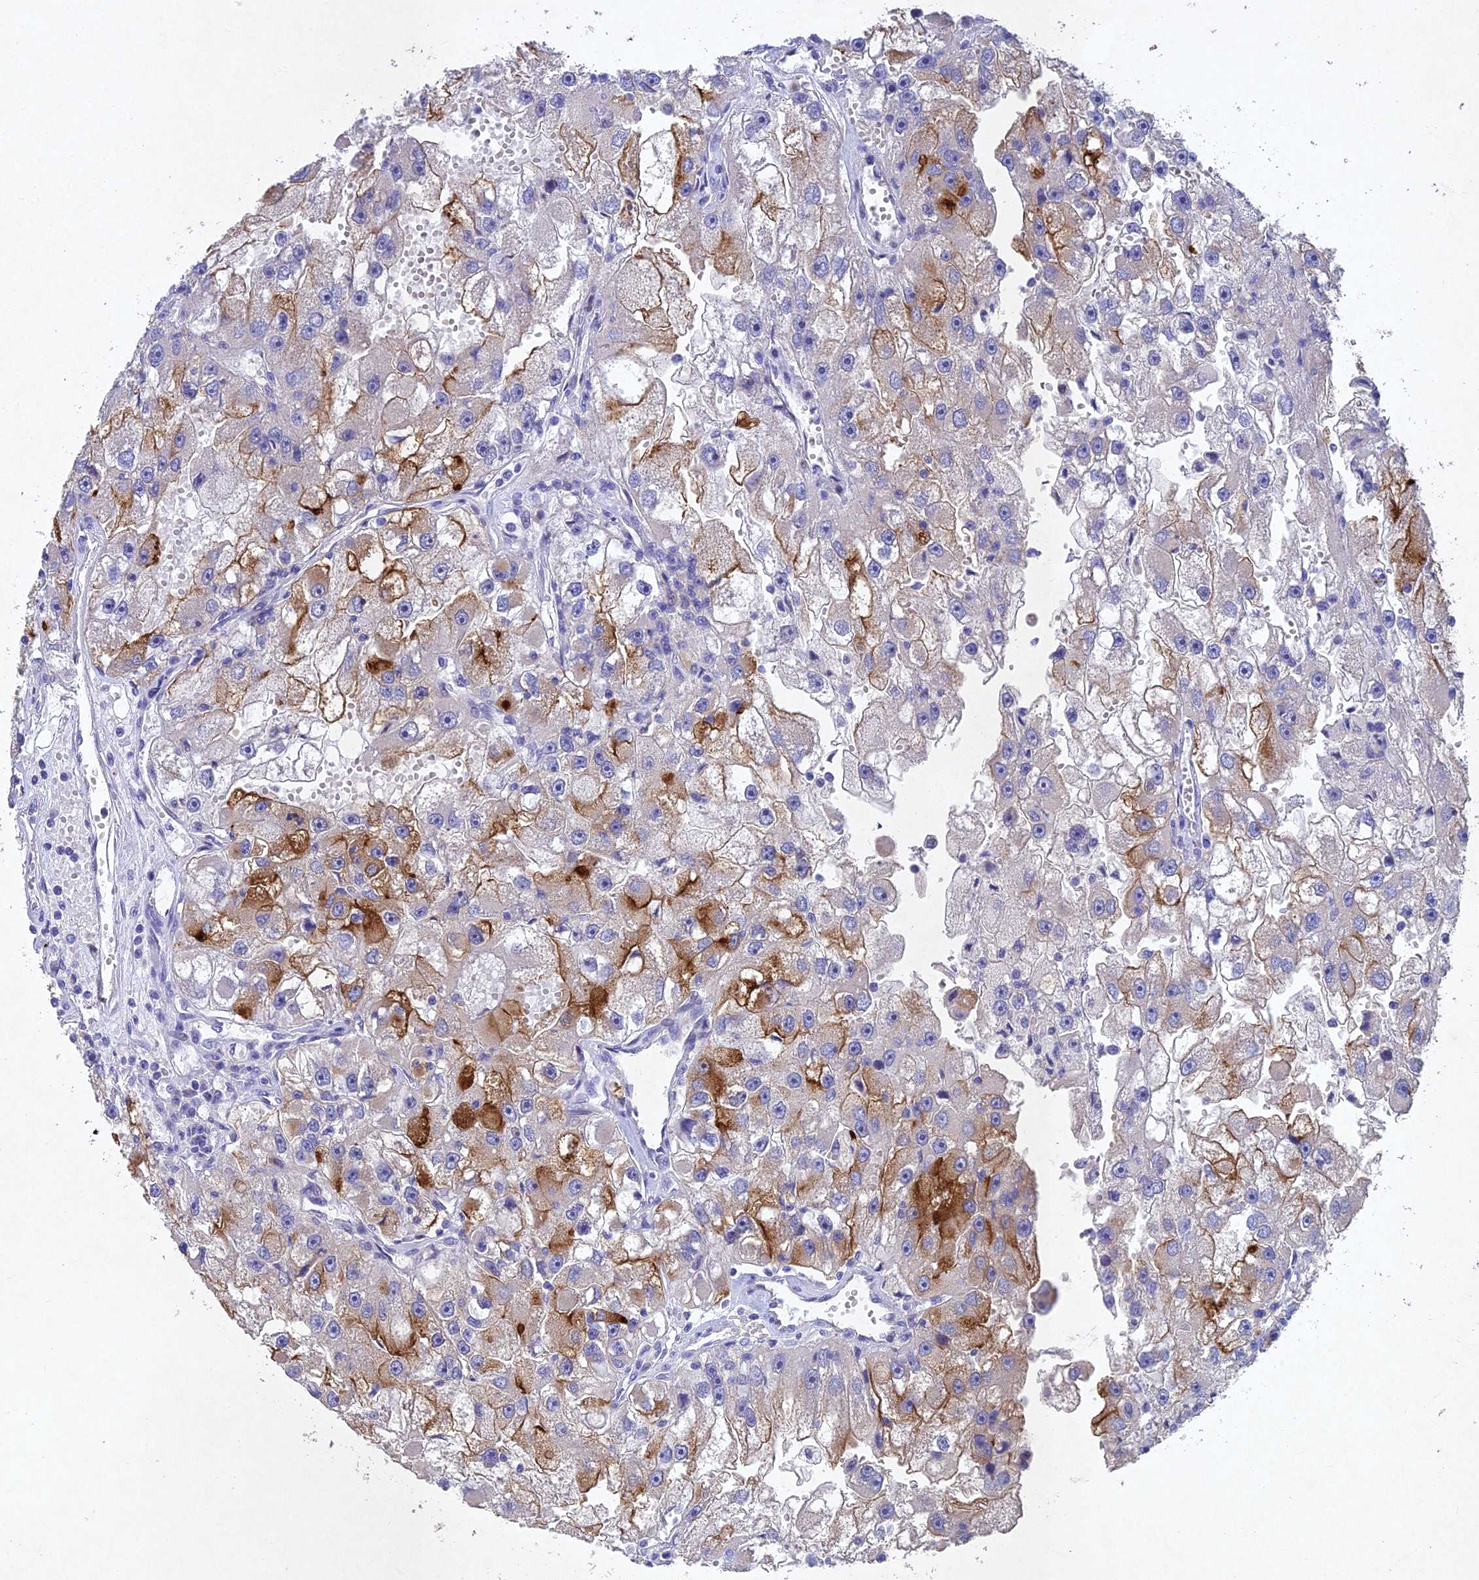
{"staining": {"intensity": "strong", "quantity": "<25%", "location": "cytoplasmic/membranous"}, "tissue": "renal cancer", "cell_type": "Tumor cells", "image_type": "cancer", "snomed": [{"axis": "morphology", "description": "Adenocarcinoma, NOS"}, {"axis": "topography", "description": "Kidney"}], "caption": "Immunohistochemical staining of human adenocarcinoma (renal) shows medium levels of strong cytoplasmic/membranous protein expression in about <25% of tumor cells.", "gene": "NSMCE1", "patient": {"sex": "male", "age": 63}}